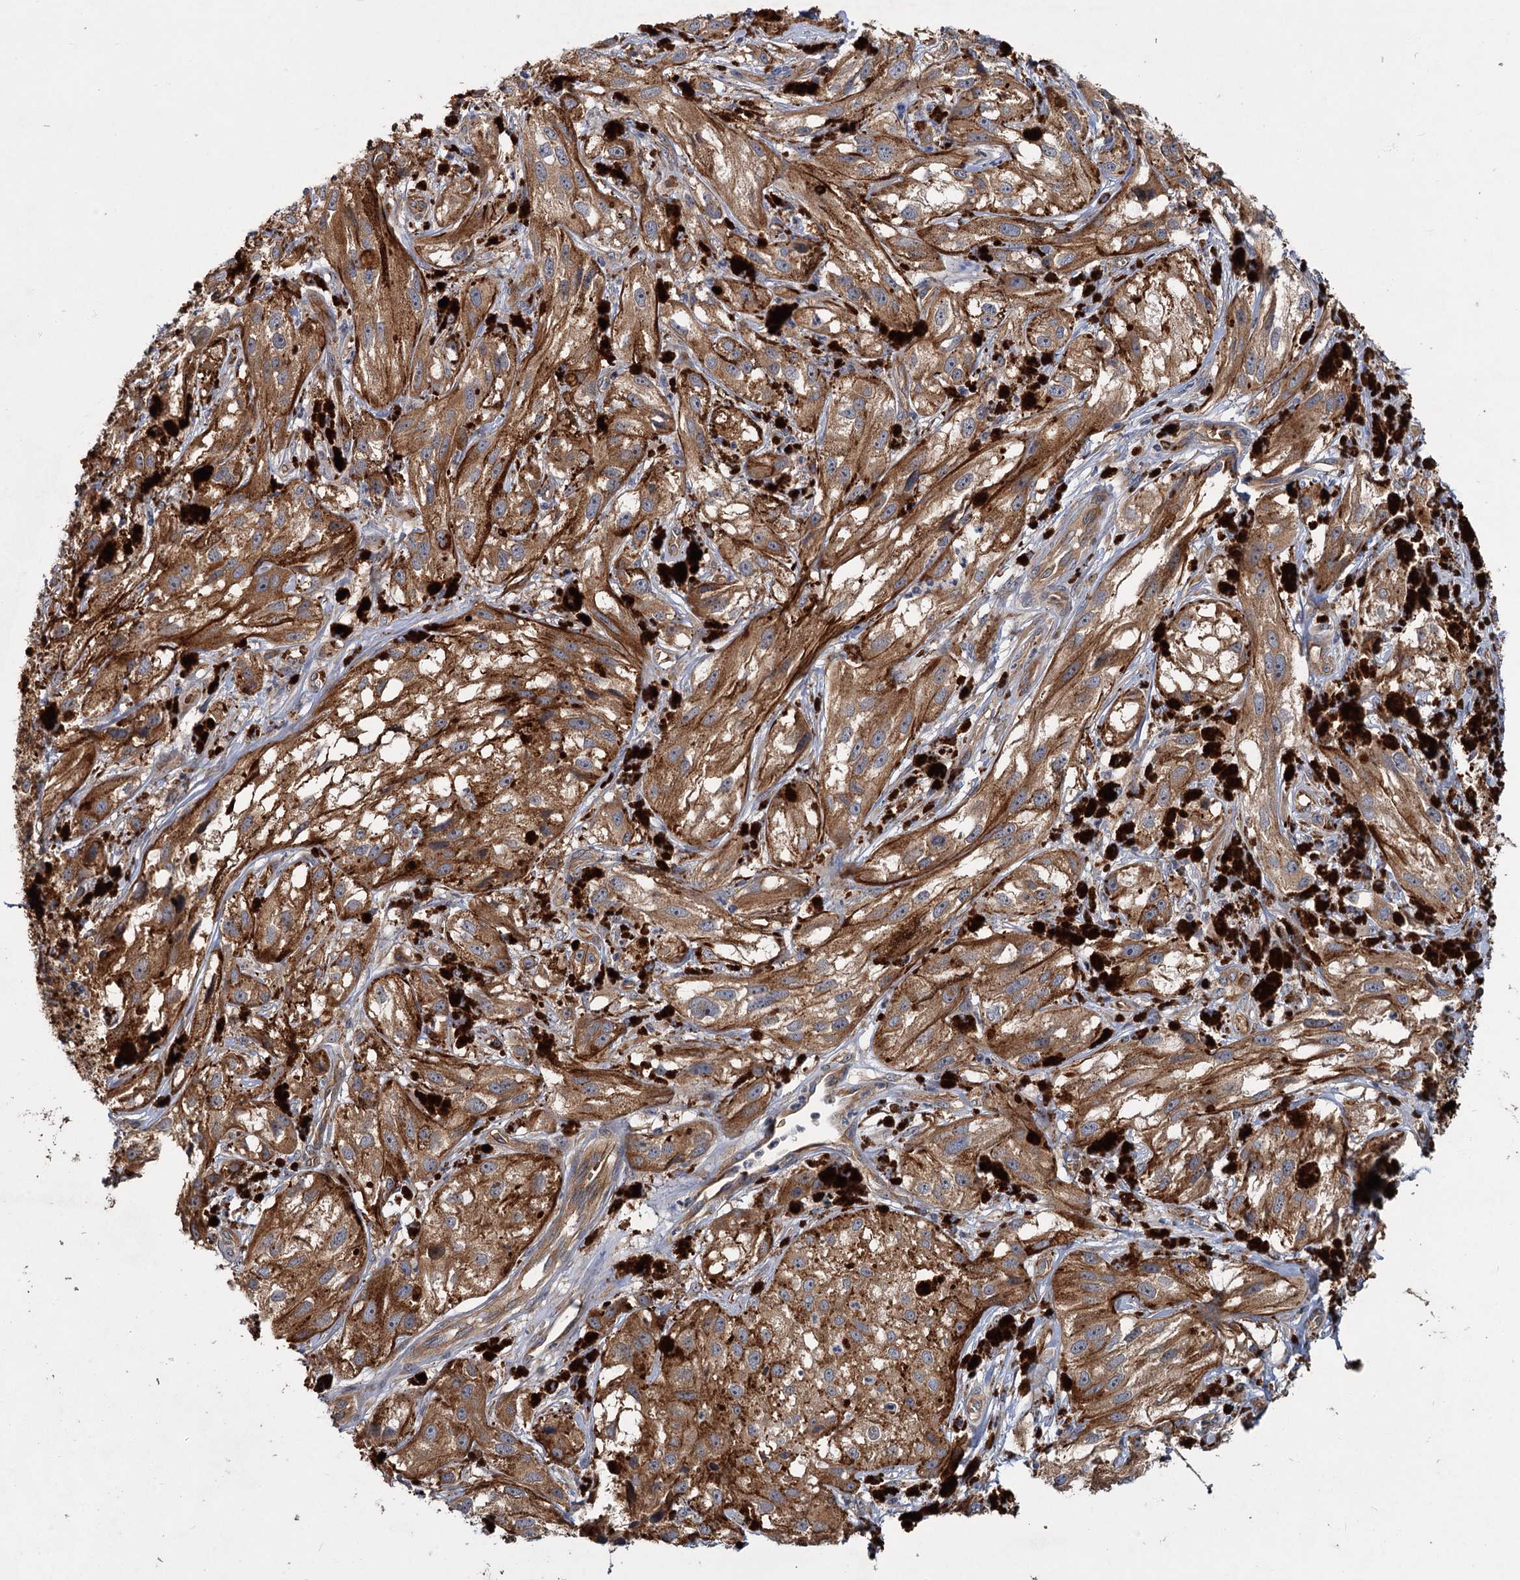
{"staining": {"intensity": "moderate", "quantity": ">75%", "location": "cytoplasmic/membranous"}, "tissue": "melanoma", "cell_type": "Tumor cells", "image_type": "cancer", "snomed": [{"axis": "morphology", "description": "Malignant melanoma, NOS"}, {"axis": "topography", "description": "Skin"}], "caption": "Brown immunohistochemical staining in human melanoma reveals moderate cytoplasmic/membranous staining in approximately >75% of tumor cells.", "gene": "PKN2", "patient": {"sex": "male", "age": 88}}